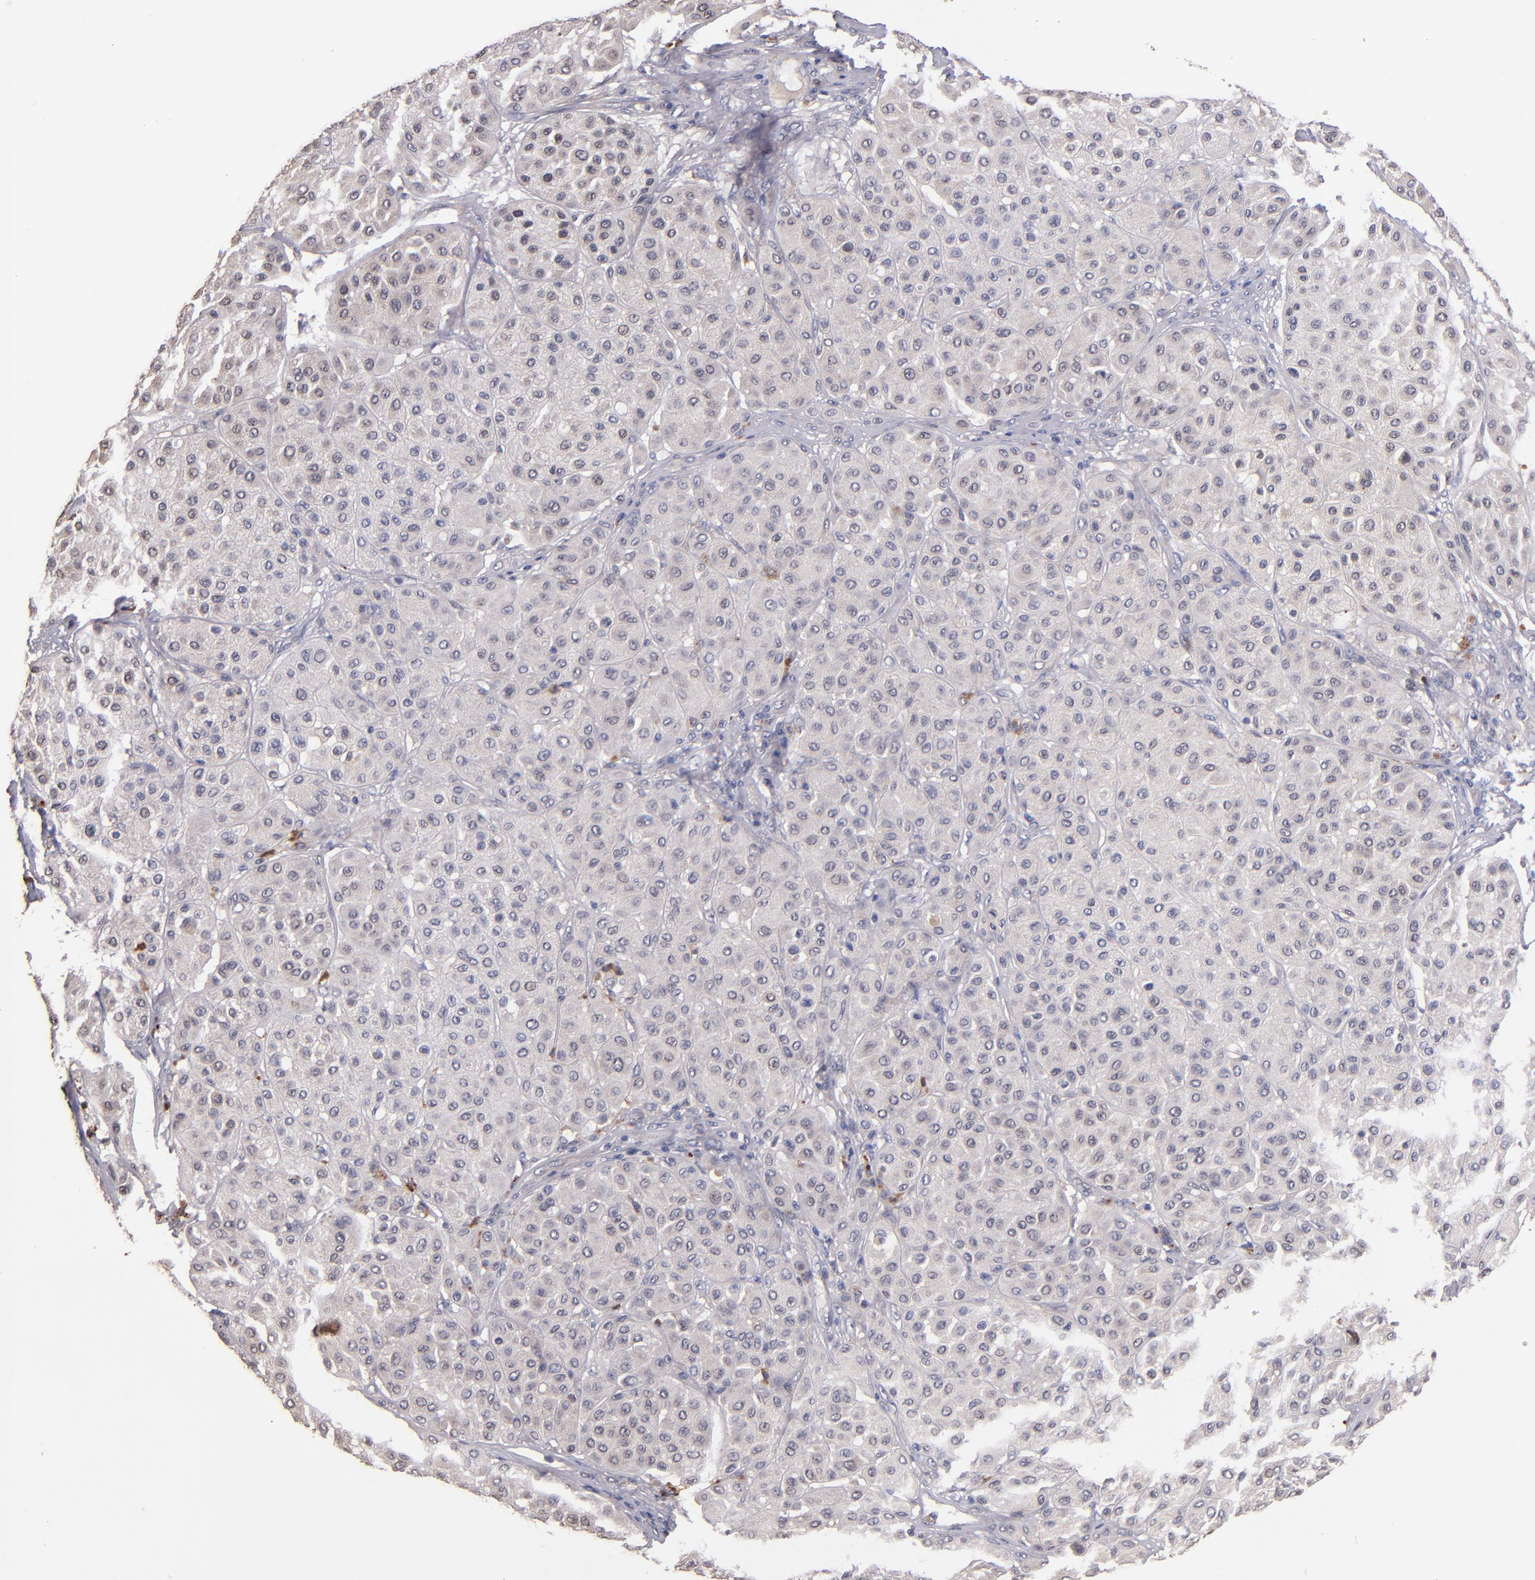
{"staining": {"intensity": "weak", "quantity": ">75%", "location": "cytoplasmic/membranous"}, "tissue": "melanoma", "cell_type": "Tumor cells", "image_type": "cancer", "snomed": [{"axis": "morphology", "description": "Normal tissue, NOS"}, {"axis": "morphology", "description": "Malignant melanoma, Metastatic site"}, {"axis": "topography", "description": "Skin"}], "caption": "Human melanoma stained for a protein (brown) demonstrates weak cytoplasmic/membranous positive staining in approximately >75% of tumor cells.", "gene": "TTLL12", "patient": {"sex": "male", "age": 41}}